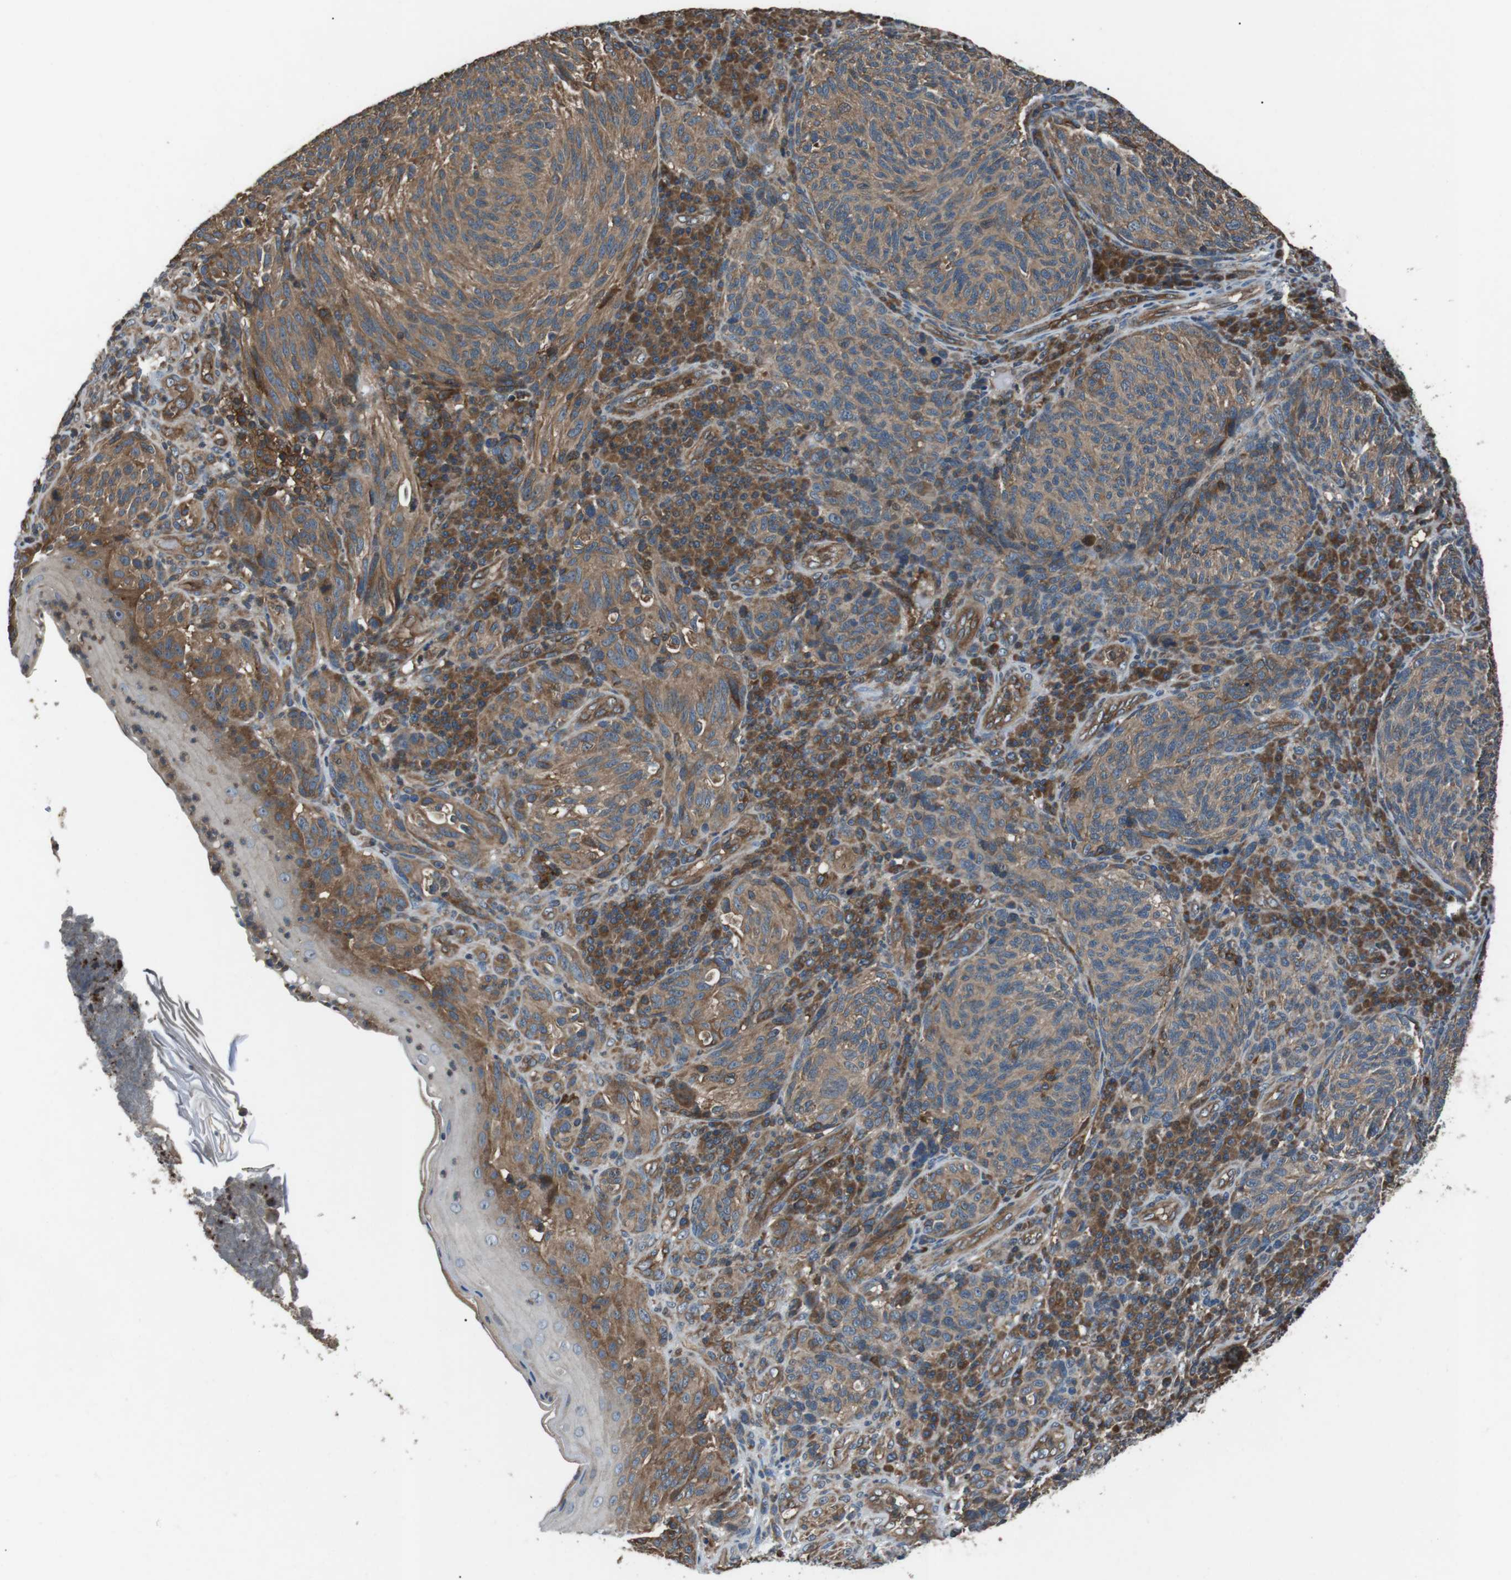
{"staining": {"intensity": "moderate", "quantity": ">75%", "location": "cytoplasmic/membranous"}, "tissue": "melanoma", "cell_type": "Tumor cells", "image_type": "cancer", "snomed": [{"axis": "morphology", "description": "Malignant melanoma, NOS"}, {"axis": "topography", "description": "Skin"}], "caption": "High-power microscopy captured an immunohistochemistry (IHC) image of malignant melanoma, revealing moderate cytoplasmic/membranous positivity in about >75% of tumor cells. The protein of interest is stained brown, and the nuclei are stained in blue (DAB IHC with brightfield microscopy, high magnification).", "gene": "GPR161", "patient": {"sex": "female", "age": 73}}